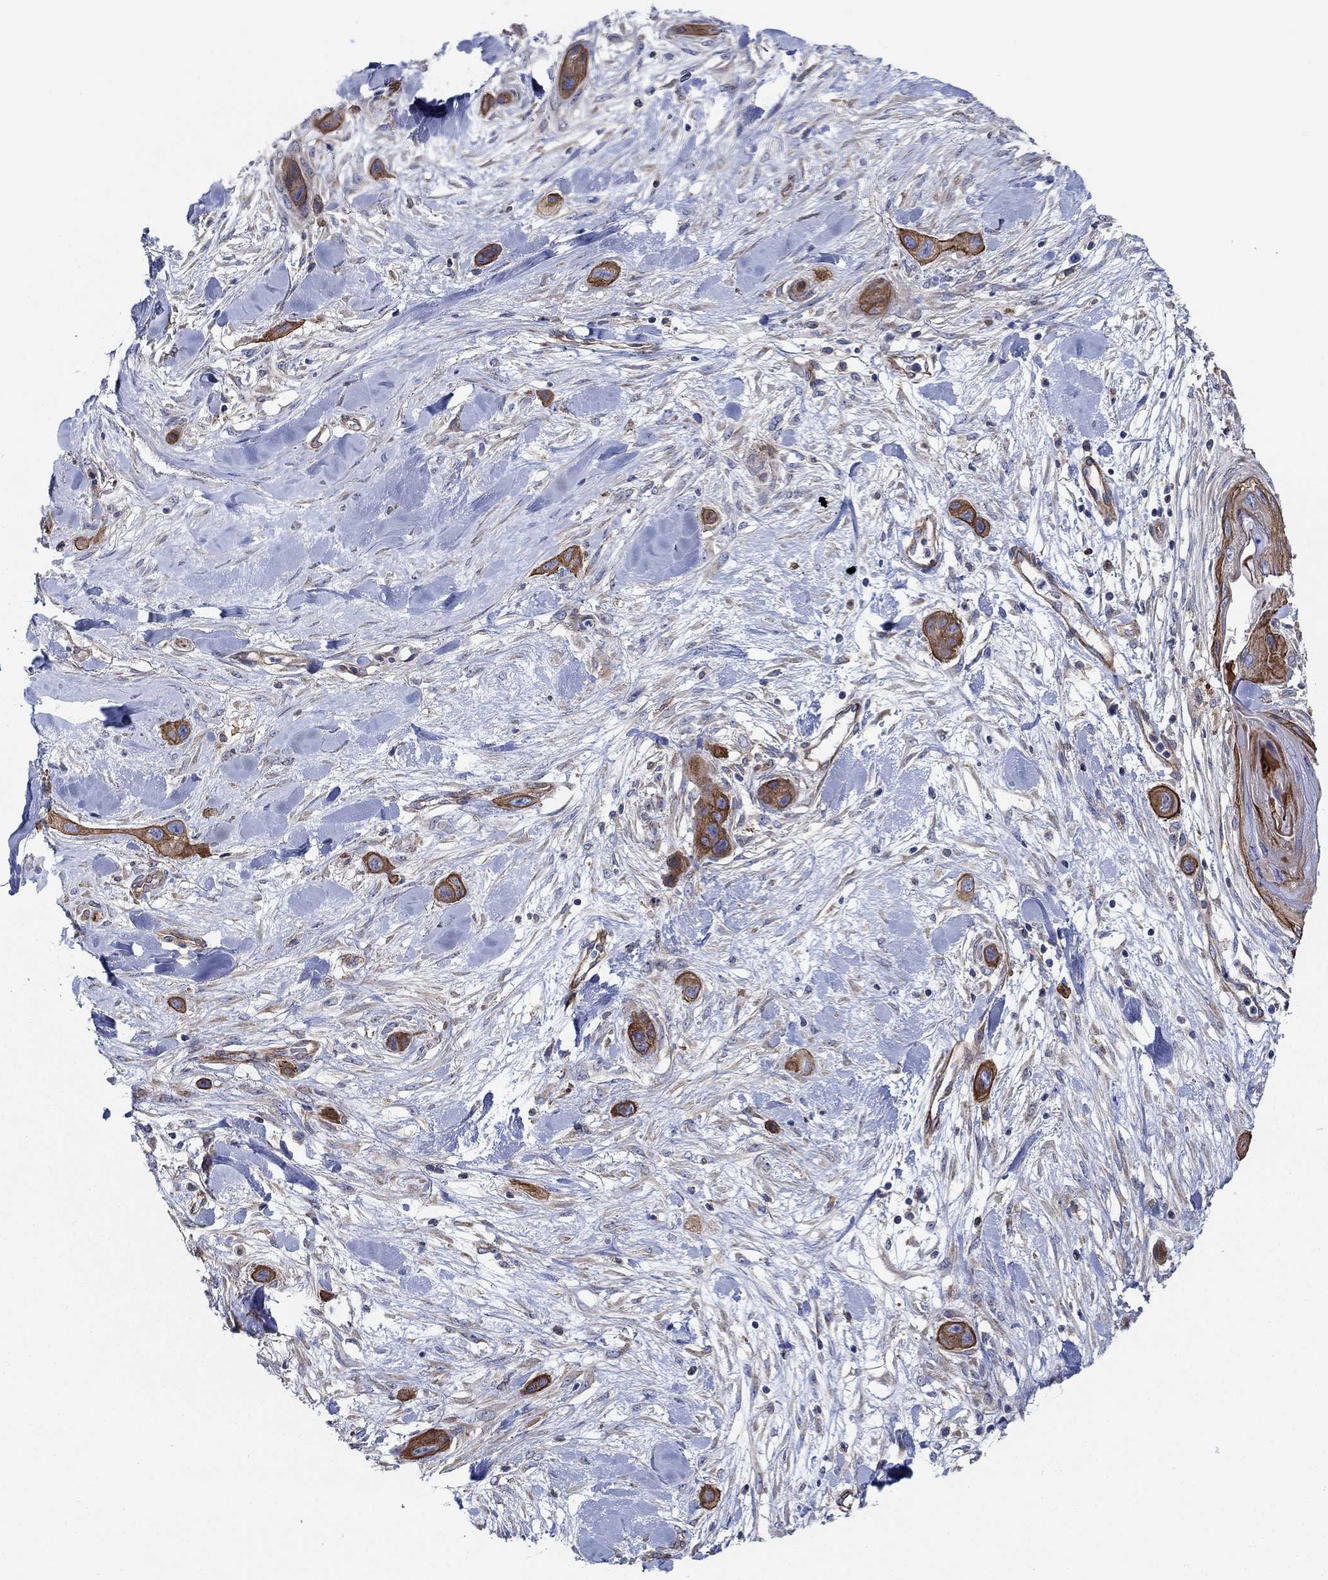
{"staining": {"intensity": "strong", "quantity": ">75%", "location": "cytoplasmic/membranous"}, "tissue": "skin cancer", "cell_type": "Tumor cells", "image_type": "cancer", "snomed": [{"axis": "morphology", "description": "Squamous cell carcinoma, NOS"}, {"axis": "topography", "description": "Skin"}], "caption": "Protein expression analysis of human skin cancer reveals strong cytoplasmic/membranous expression in approximately >75% of tumor cells.", "gene": "FMN1", "patient": {"sex": "male", "age": 79}}